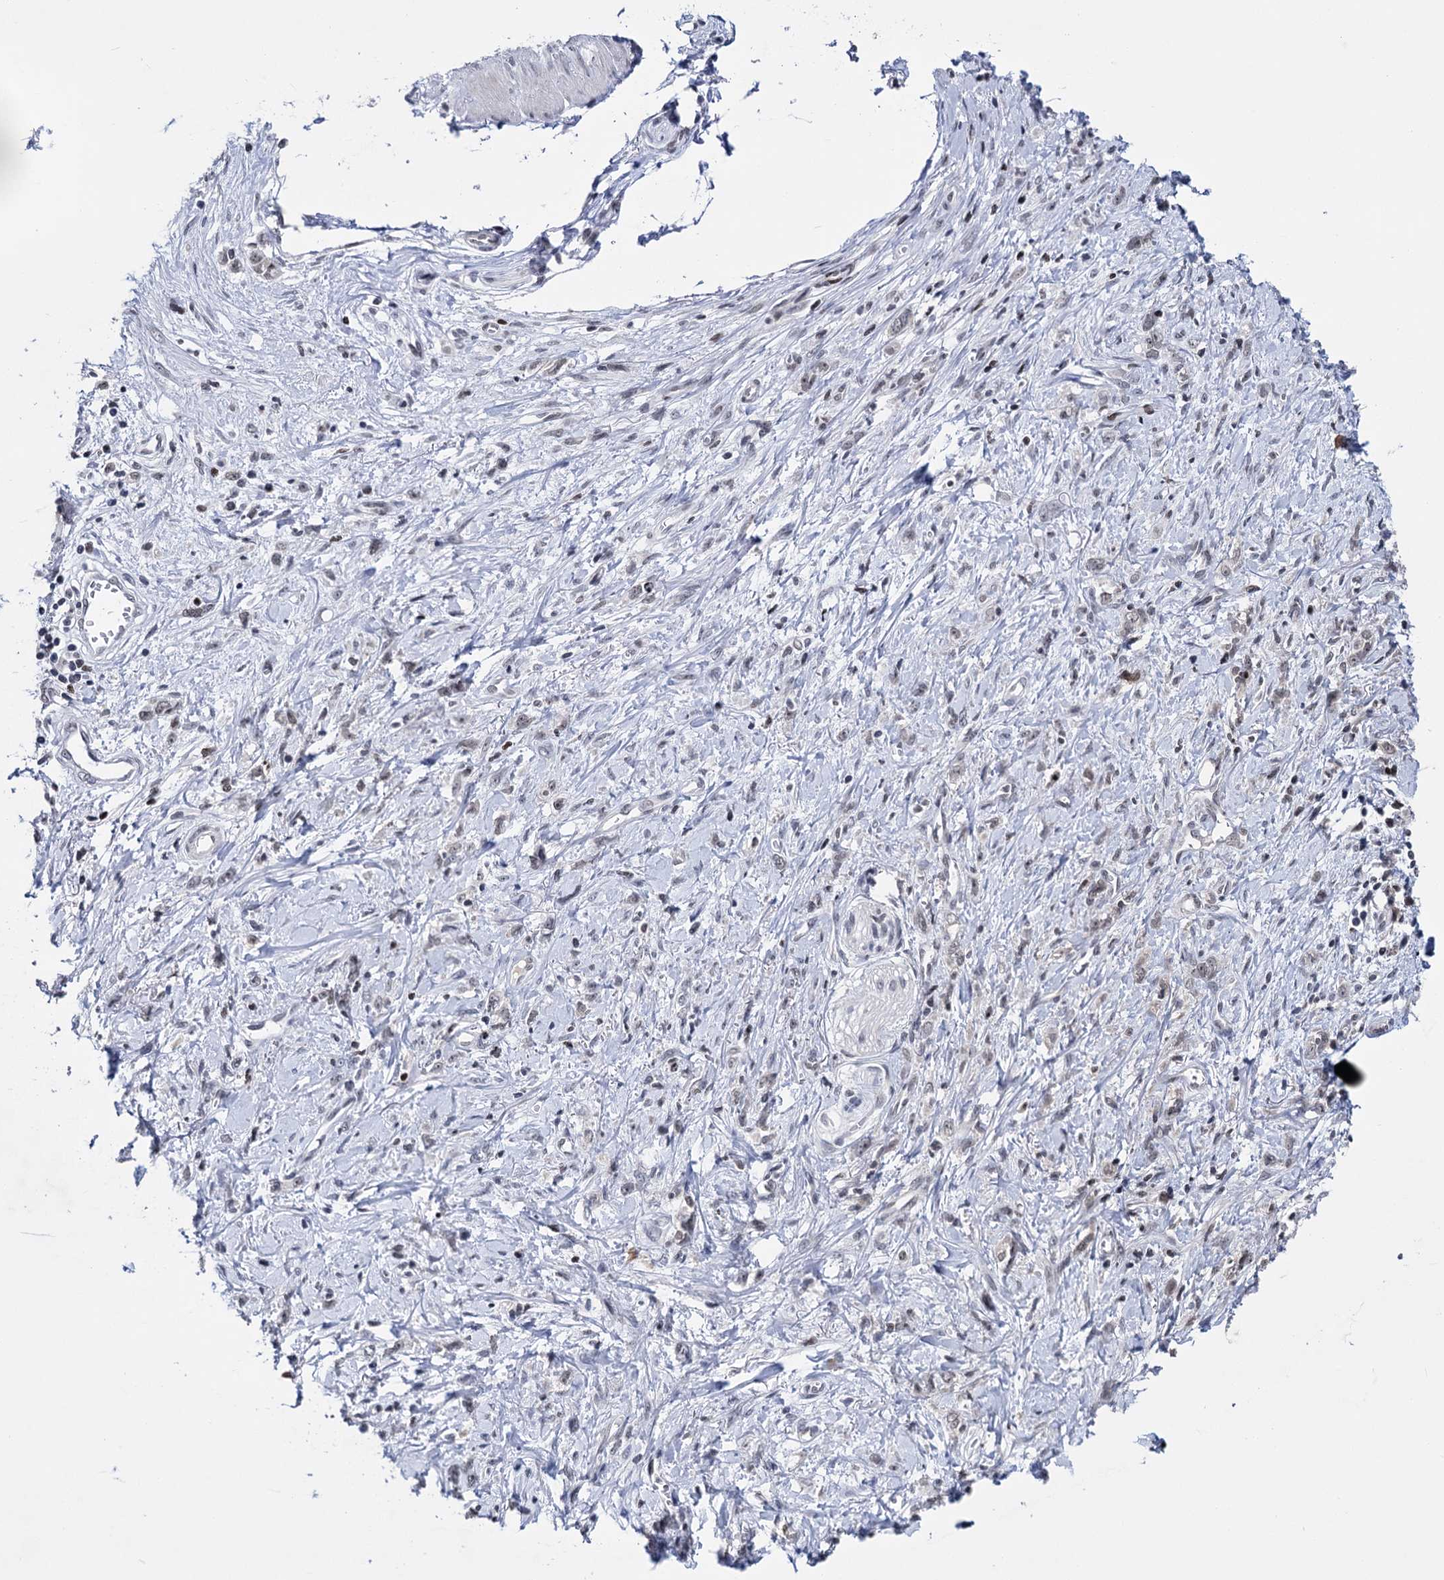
{"staining": {"intensity": "negative", "quantity": "none", "location": "none"}, "tissue": "stomach cancer", "cell_type": "Tumor cells", "image_type": "cancer", "snomed": [{"axis": "morphology", "description": "Adenocarcinoma, NOS"}, {"axis": "topography", "description": "Stomach"}], "caption": "Immunohistochemistry histopathology image of adenocarcinoma (stomach) stained for a protein (brown), which displays no expression in tumor cells. Brightfield microscopy of immunohistochemistry (IHC) stained with DAB (brown) and hematoxylin (blue), captured at high magnification.", "gene": "ZCCHC10", "patient": {"sex": "female", "age": 76}}